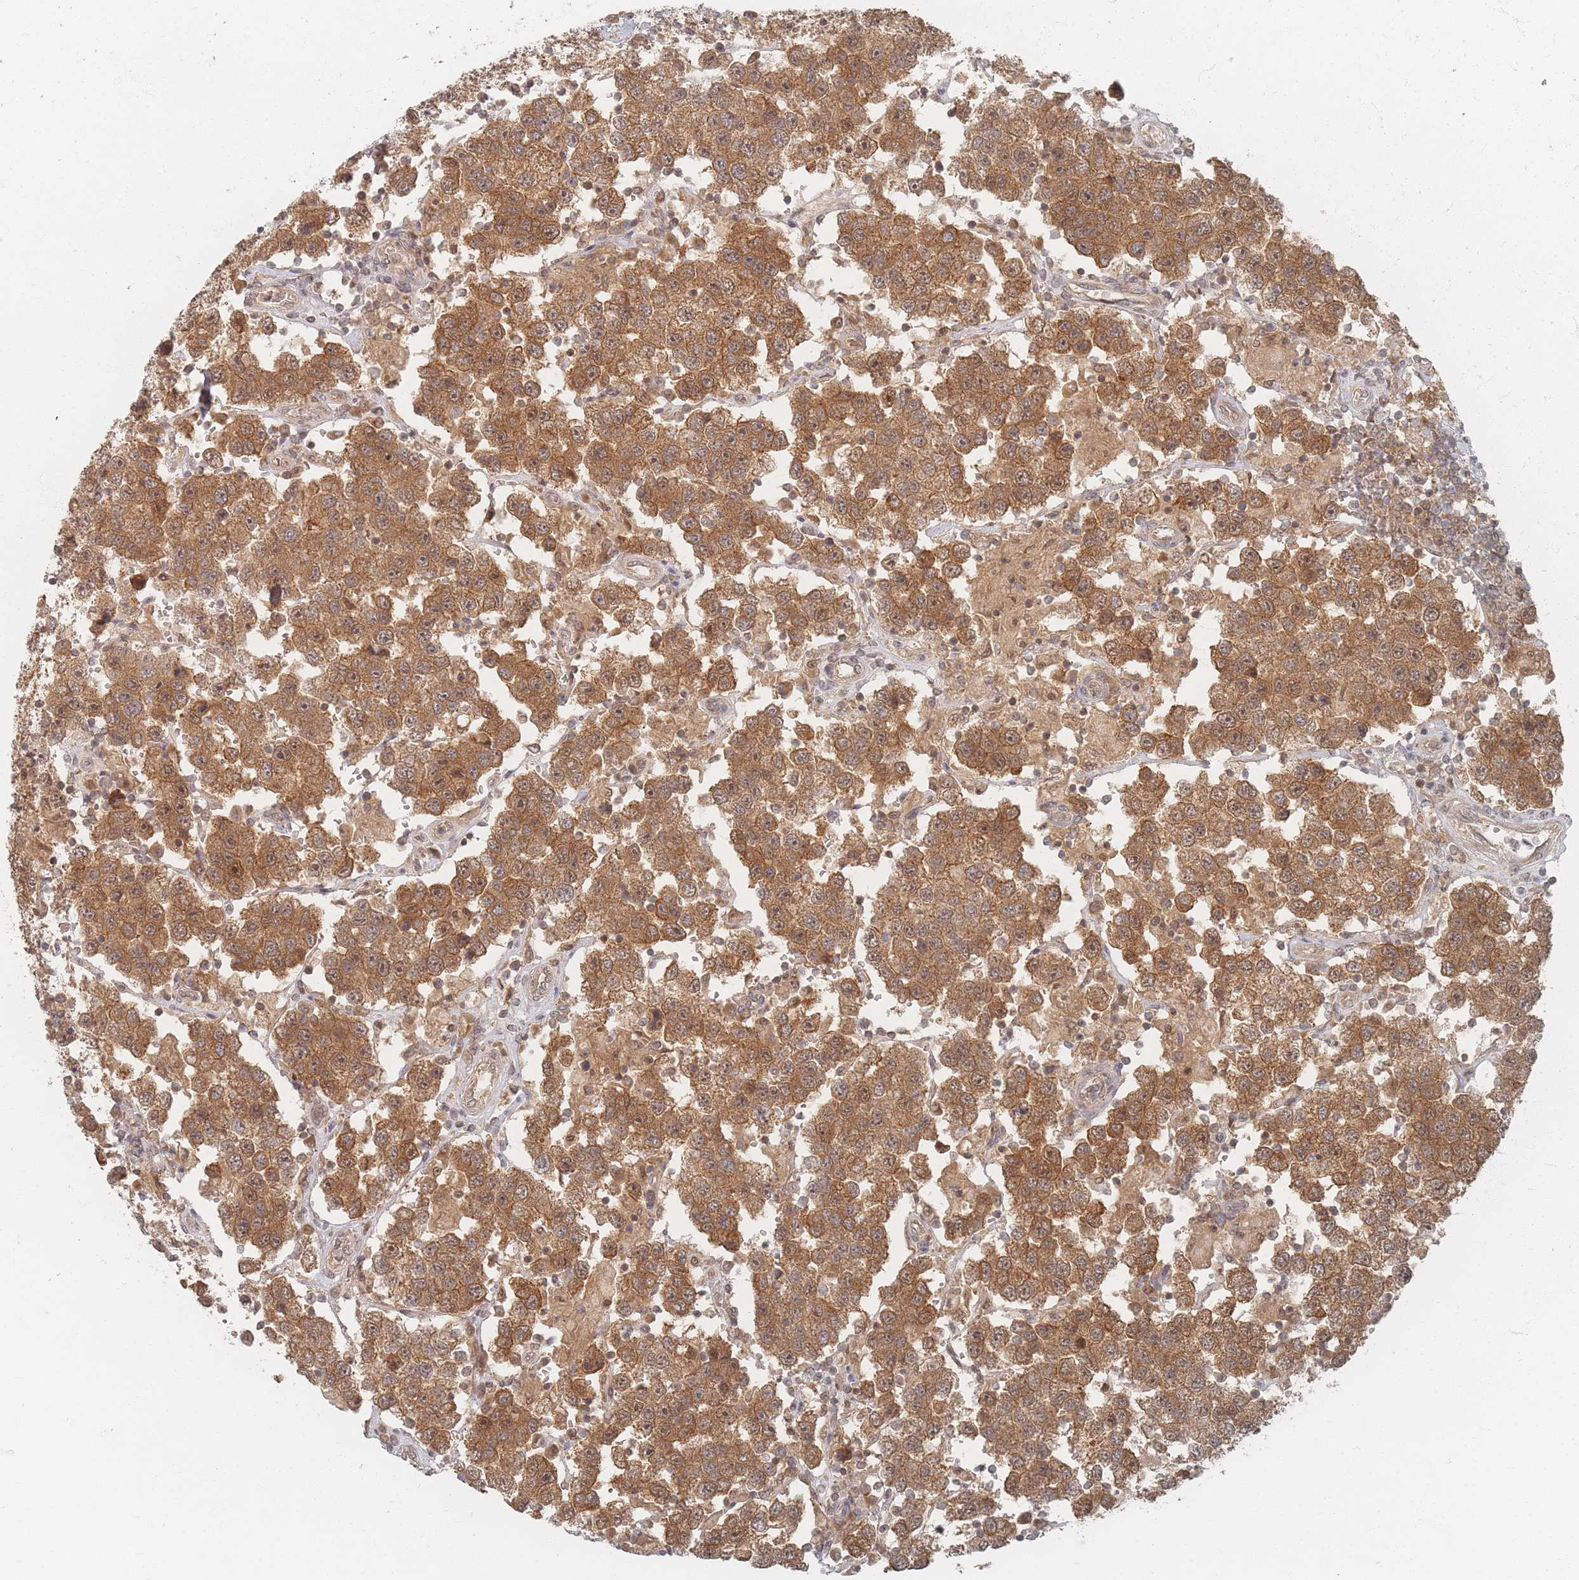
{"staining": {"intensity": "moderate", "quantity": ">75%", "location": "cytoplasmic/membranous"}, "tissue": "testis cancer", "cell_type": "Tumor cells", "image_type": "cancer", "snomed": [{"axis": "morphology", "description": "Seminoma, NOS"}, {"axis": "topography", "description": "Testis"}], "caption": "About >75% of tumor cells in human testis cancer (seminoma) exhibit moderate cytoplasmic/membranous protein expression as visualized by brown immunohistochemical staining.", "gene": "PSMD9", "patient": {"sex": "male", "age": 37}}